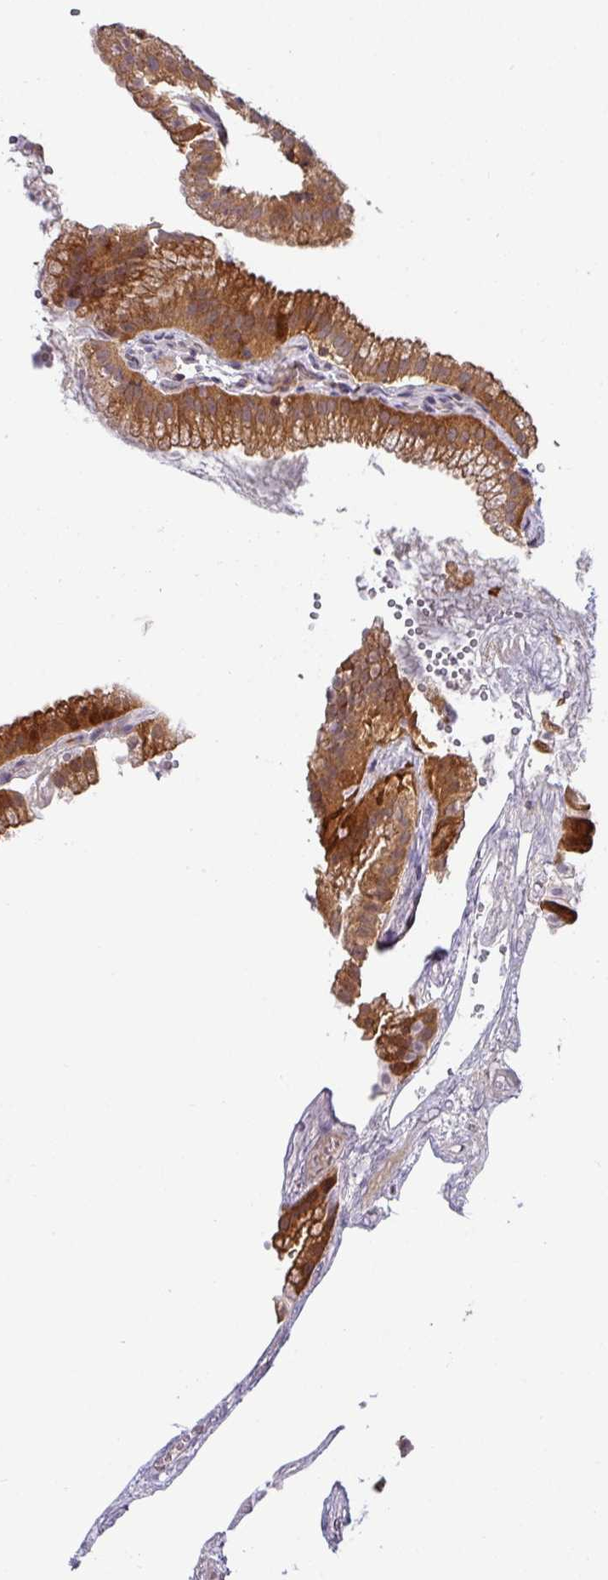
{"staining": {"intensity": "moderate", "quantity": ">75%", "location": "cytoplasmic/membranous"}, "tissue": "gallbladder", "cell_type": "Glandular cells", "image_type": "normal", "snomed": [{"axis": "morphology", "description": "Normal tissue, NOS"}, {"axis": "topography", "description": "Gallbladder"}], "caption": "Gallbladder stained for a protein exhibits moderate cytoplasmic/membranous positivity in glandular cells. (DAB = brown stain, brightfield microscopy at high magnification).", "gene": "SHB", "patient": {"sex": "female", "age": 63}}